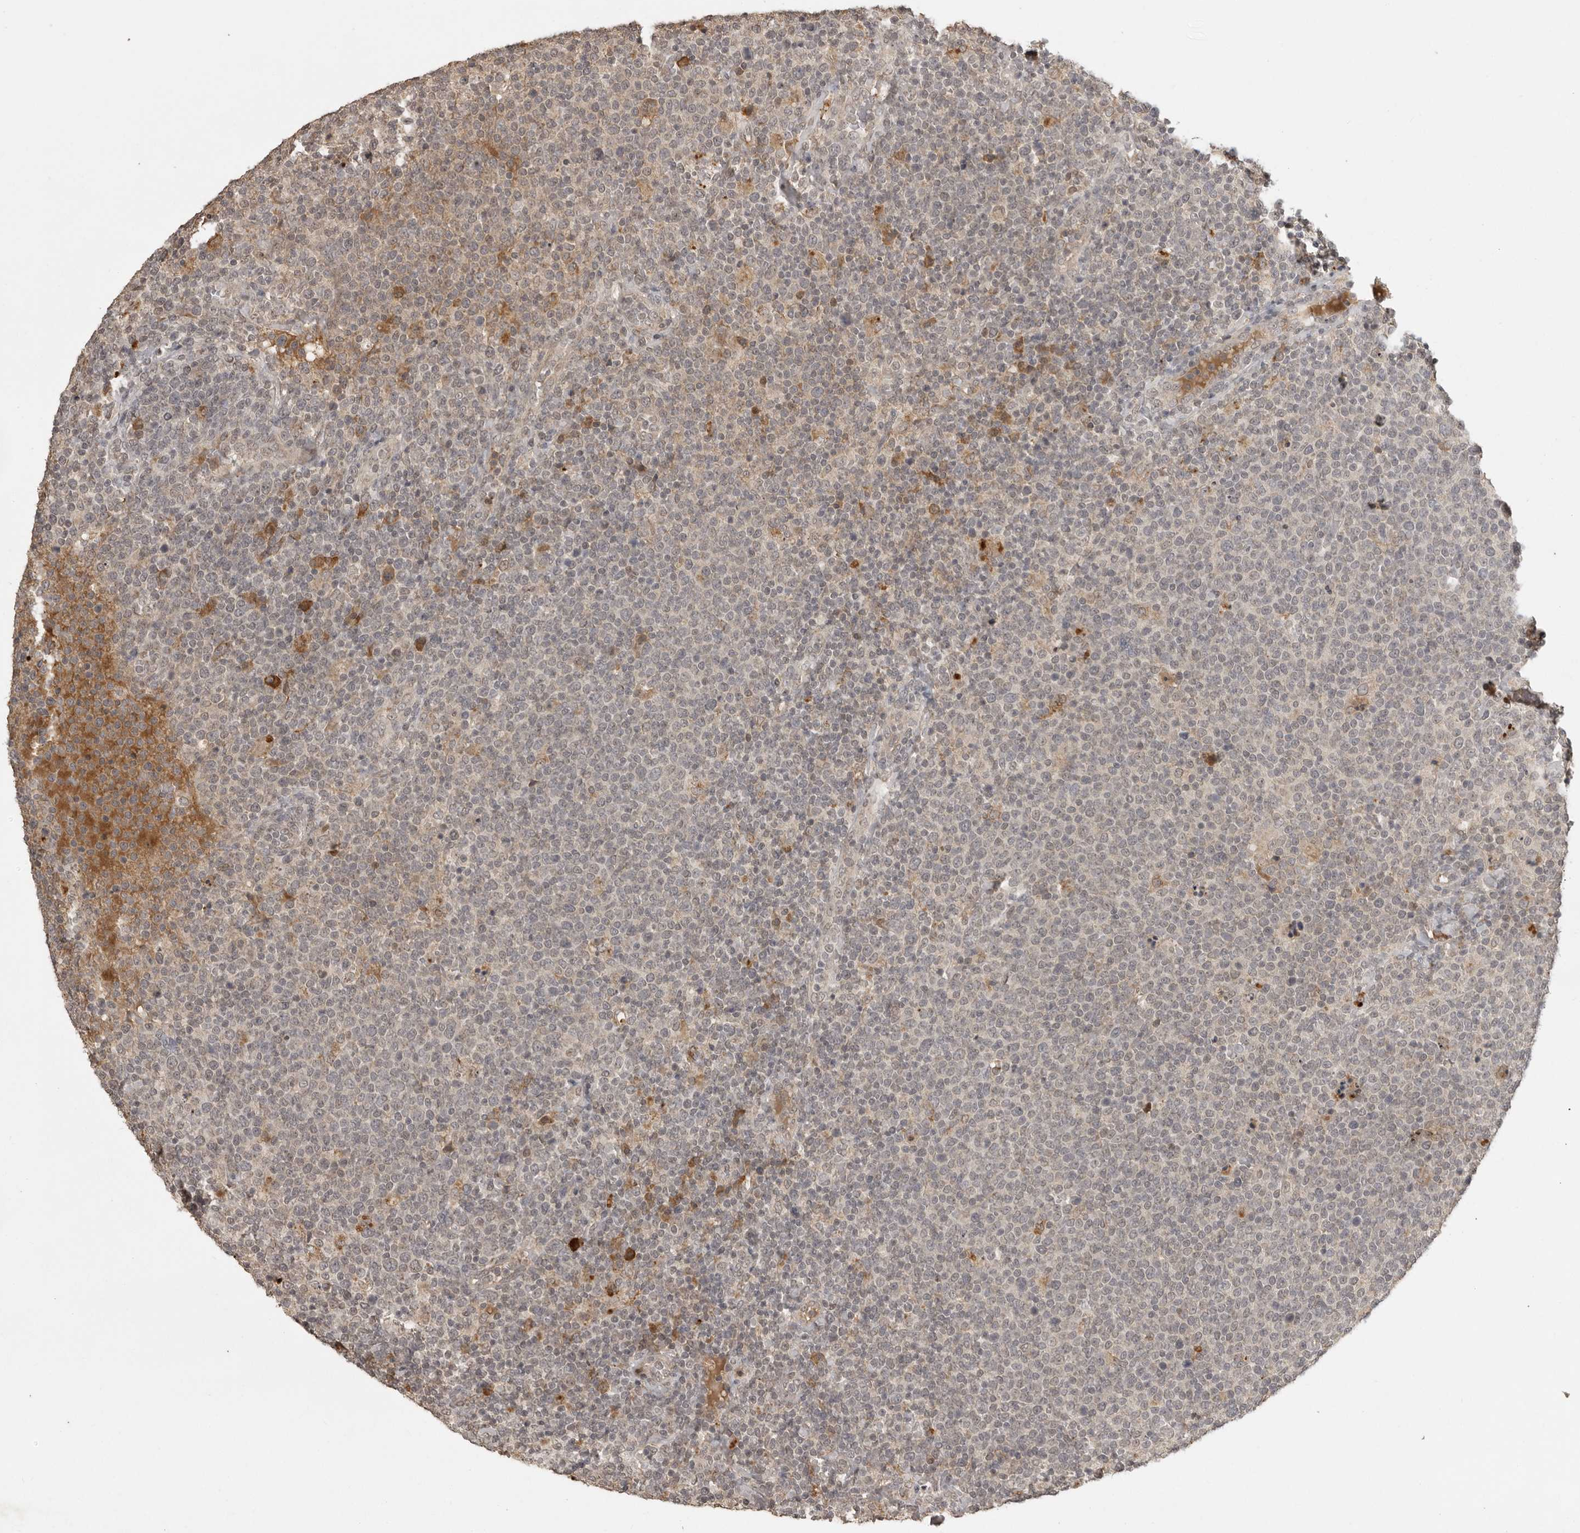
{"staining": {"intensity": "moderate", "quantity": "<25%", "location": "cytoplasmic/membranous"}, "tissue": "lymphoma", "cell_type": "Tumor cells", "image_type": "cancer", "snomed": [{"axis": "morphology", "description": "Malignant lymphoma, non-Hodgkin's type, High grade"}, {"axis": "topography", "description": "Lymph node"}], "caption": "A high-resolution image shows immunohistochemistry staining of high-grade malignant lymphoma, non-Hodgkin's type, which displays moderate cytoplasmic/membranous expression in about <25% of tumor cells.", "gene": "CTF1", "patient": {"sex": "male", "age": 61}}